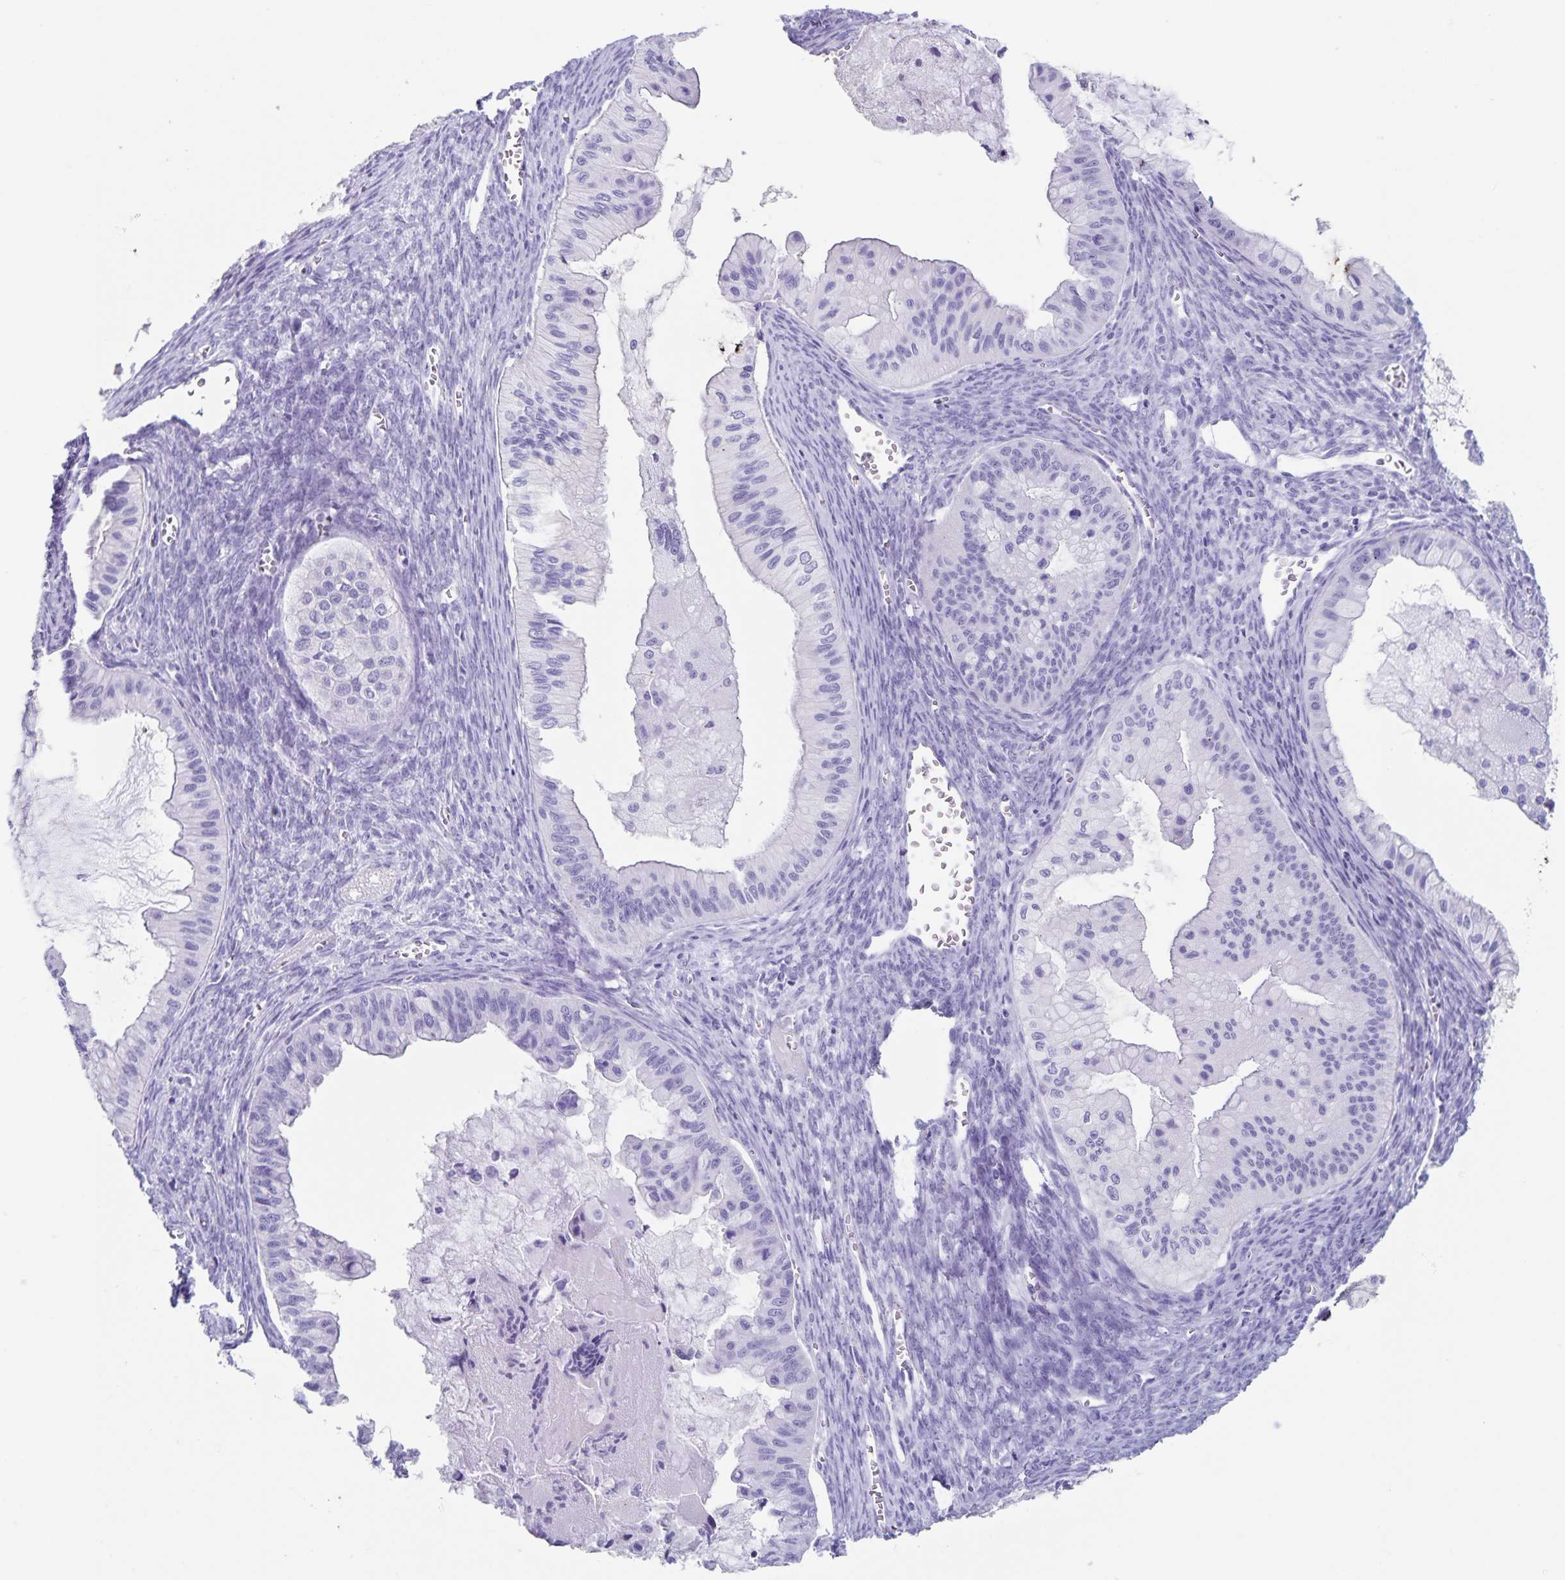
{"staining": {"intensity": "negative", "quantity": "none", "location": "none"}, "tissue": "ovarian cancer", "cell_type": "Tumor cells", "image_type": "cancer", "snomed": [{"axis": "morphology", "description": "Cystadenocarcinoma, mucinous, NOS"}, {"axis": "topography", "description": "Ovary"}], "caption": "IHC photomicrograph of neoplastic tissue: ovarian cancer (mucinous cystadenocarcinoma) stained with DAB shows no significant protein positivity in tumor cells.", "gene": "C11orf42", "patient": {"sex": "female", "age": 72}}